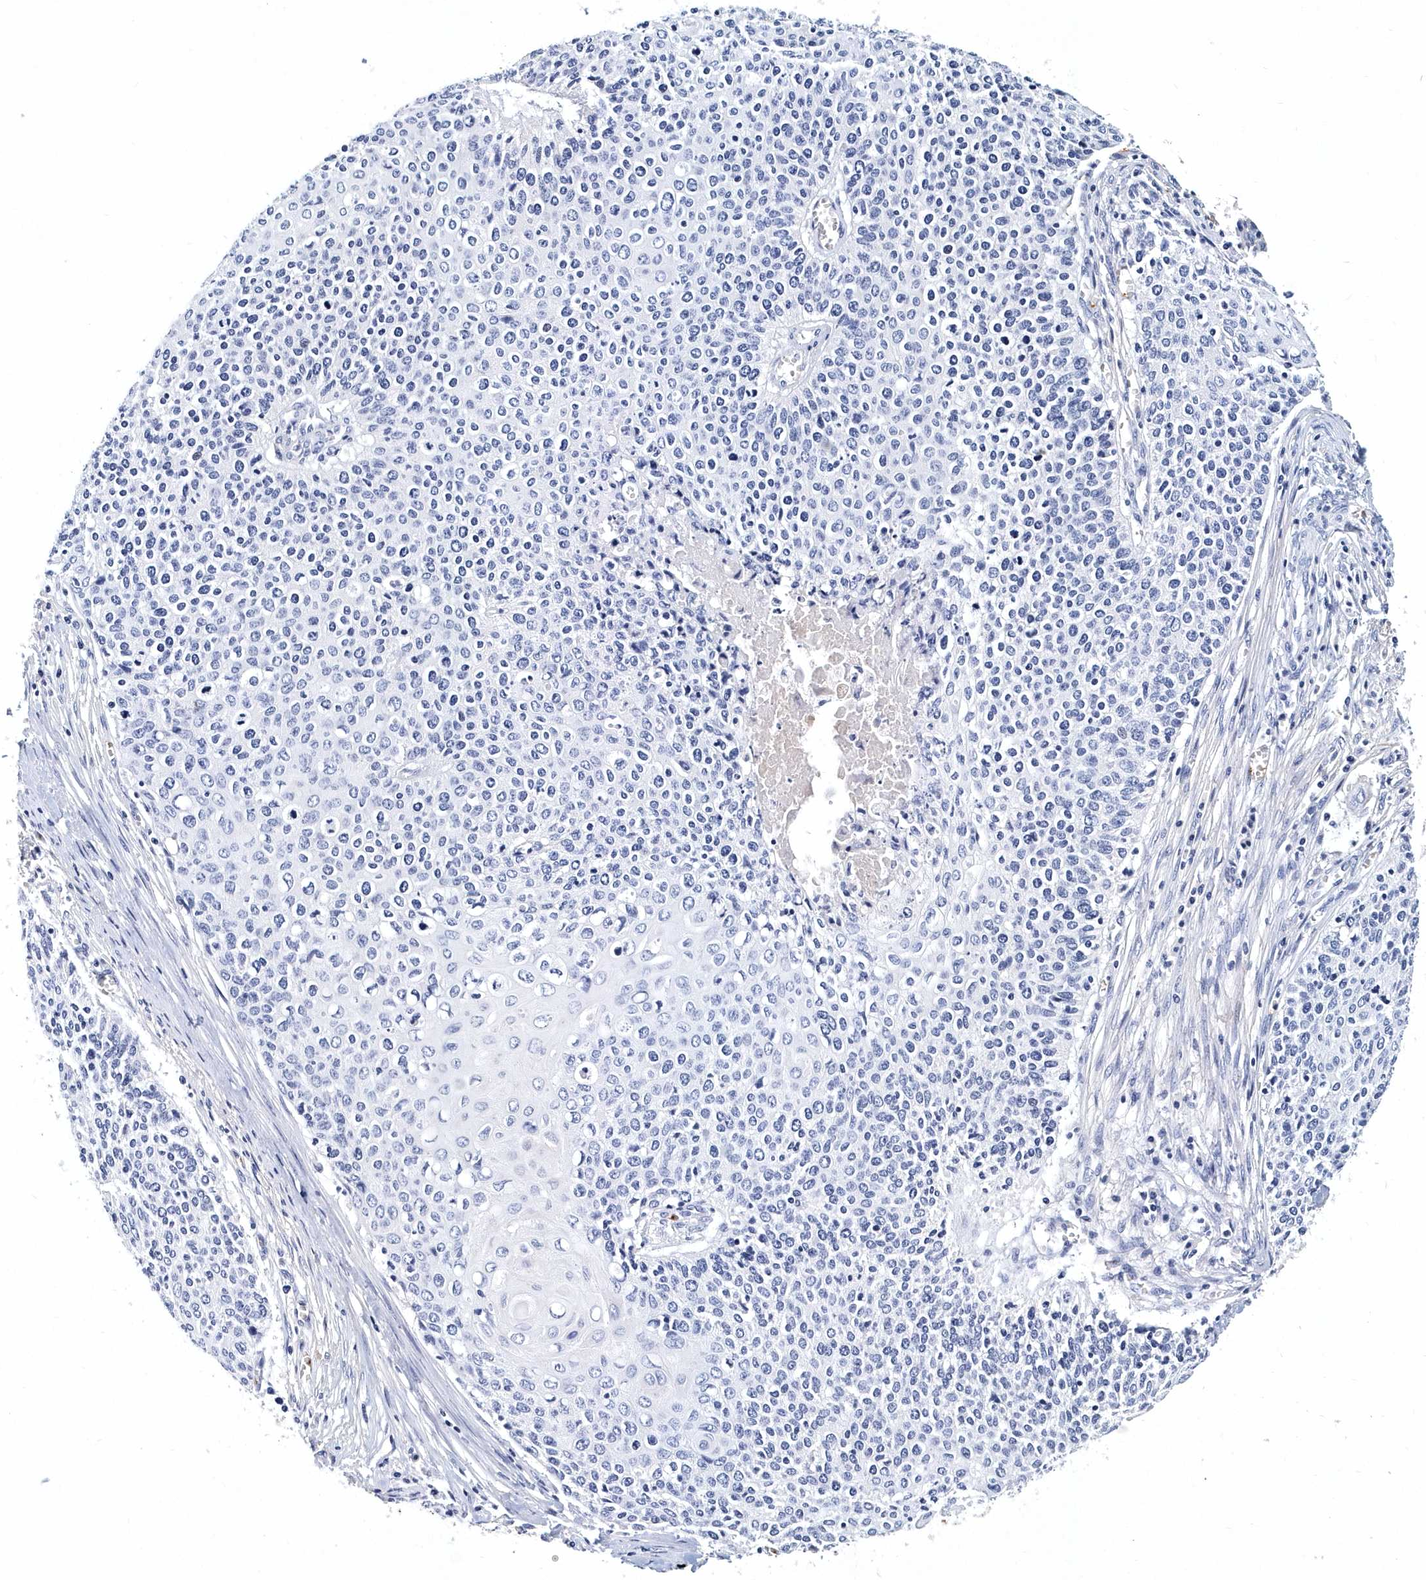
{"staining": {"intensity": "negative", "quantity": "none", "location": "none"}, "tissue": "cervical cancer", "cell_type": "Tumor cells", "image_type": "cancer", "snomed": [{"axis": "morphology", "description": "Squamous cell carcinoma, NOS"}, {"axis": "topography", "description": "Cervix"}], "caption": "Tumor cells are negative for protein expression in human cervical squamous cell carcinoma.", "gene": "ITGA2B", "patient": {"sex": "female", "age": 39}}